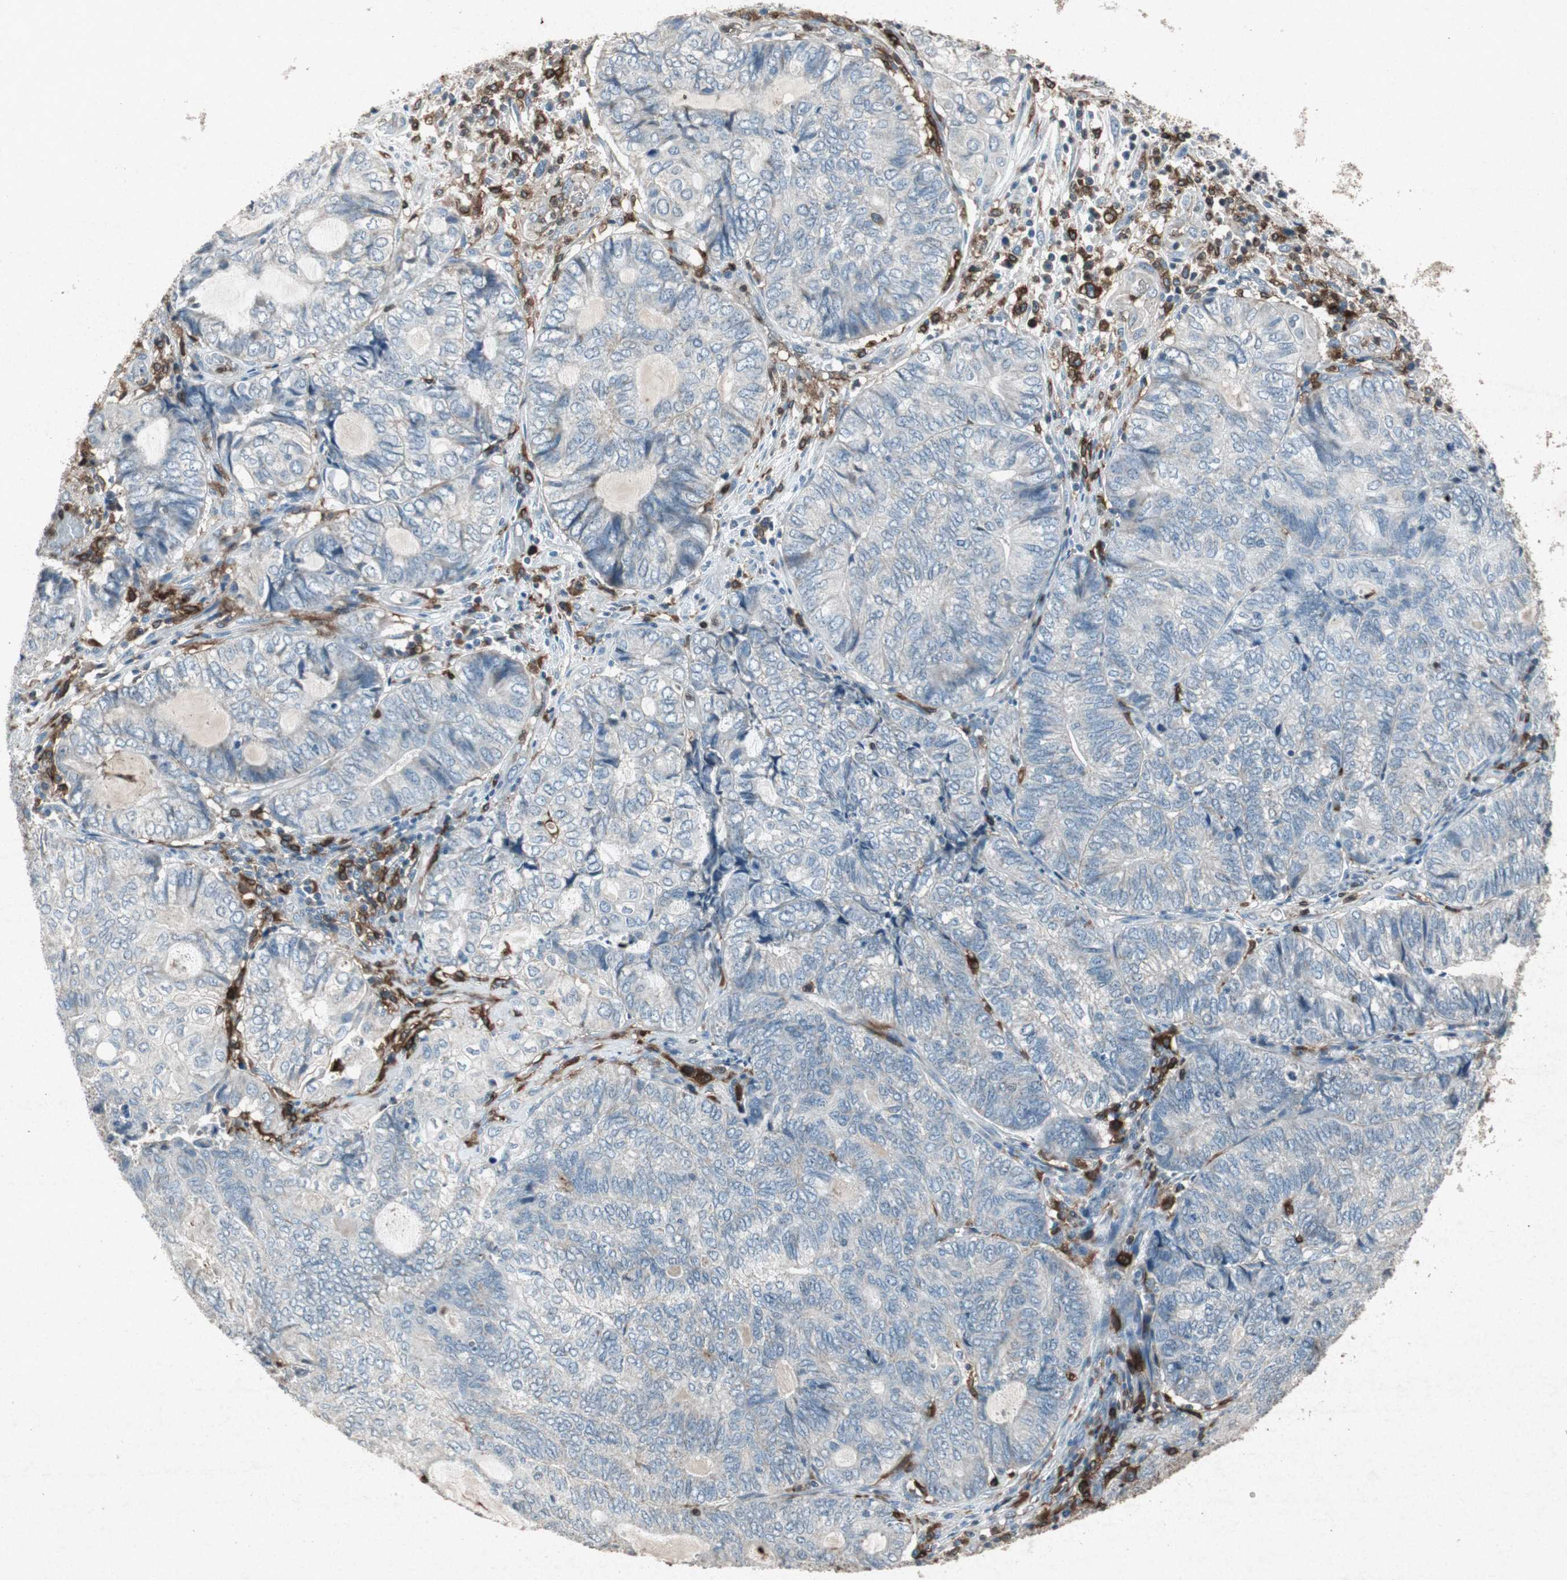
{"staining": {"intensity": "negative", "quantity": "none", "location": "none"}, "tissue": "endometrial cancer", "cell_type": "Tumor cells", "image_type": "cancer", "snomed": [{"axis": "morphology", "description": "Adenocarcinoma, NOS"}, {"axis": "topography", "description": "Uterus"}, {"axis": "topography", "description": "Endometrium"}], "caption": "Immunohistochemistry micrograph of human endometrial cancer (adenocarcinoma) stained for a protein (brown), which displays no positivity in tumor cells.", "gene": "TYROBP", "patient": {"sex": "female", "age": 70}}